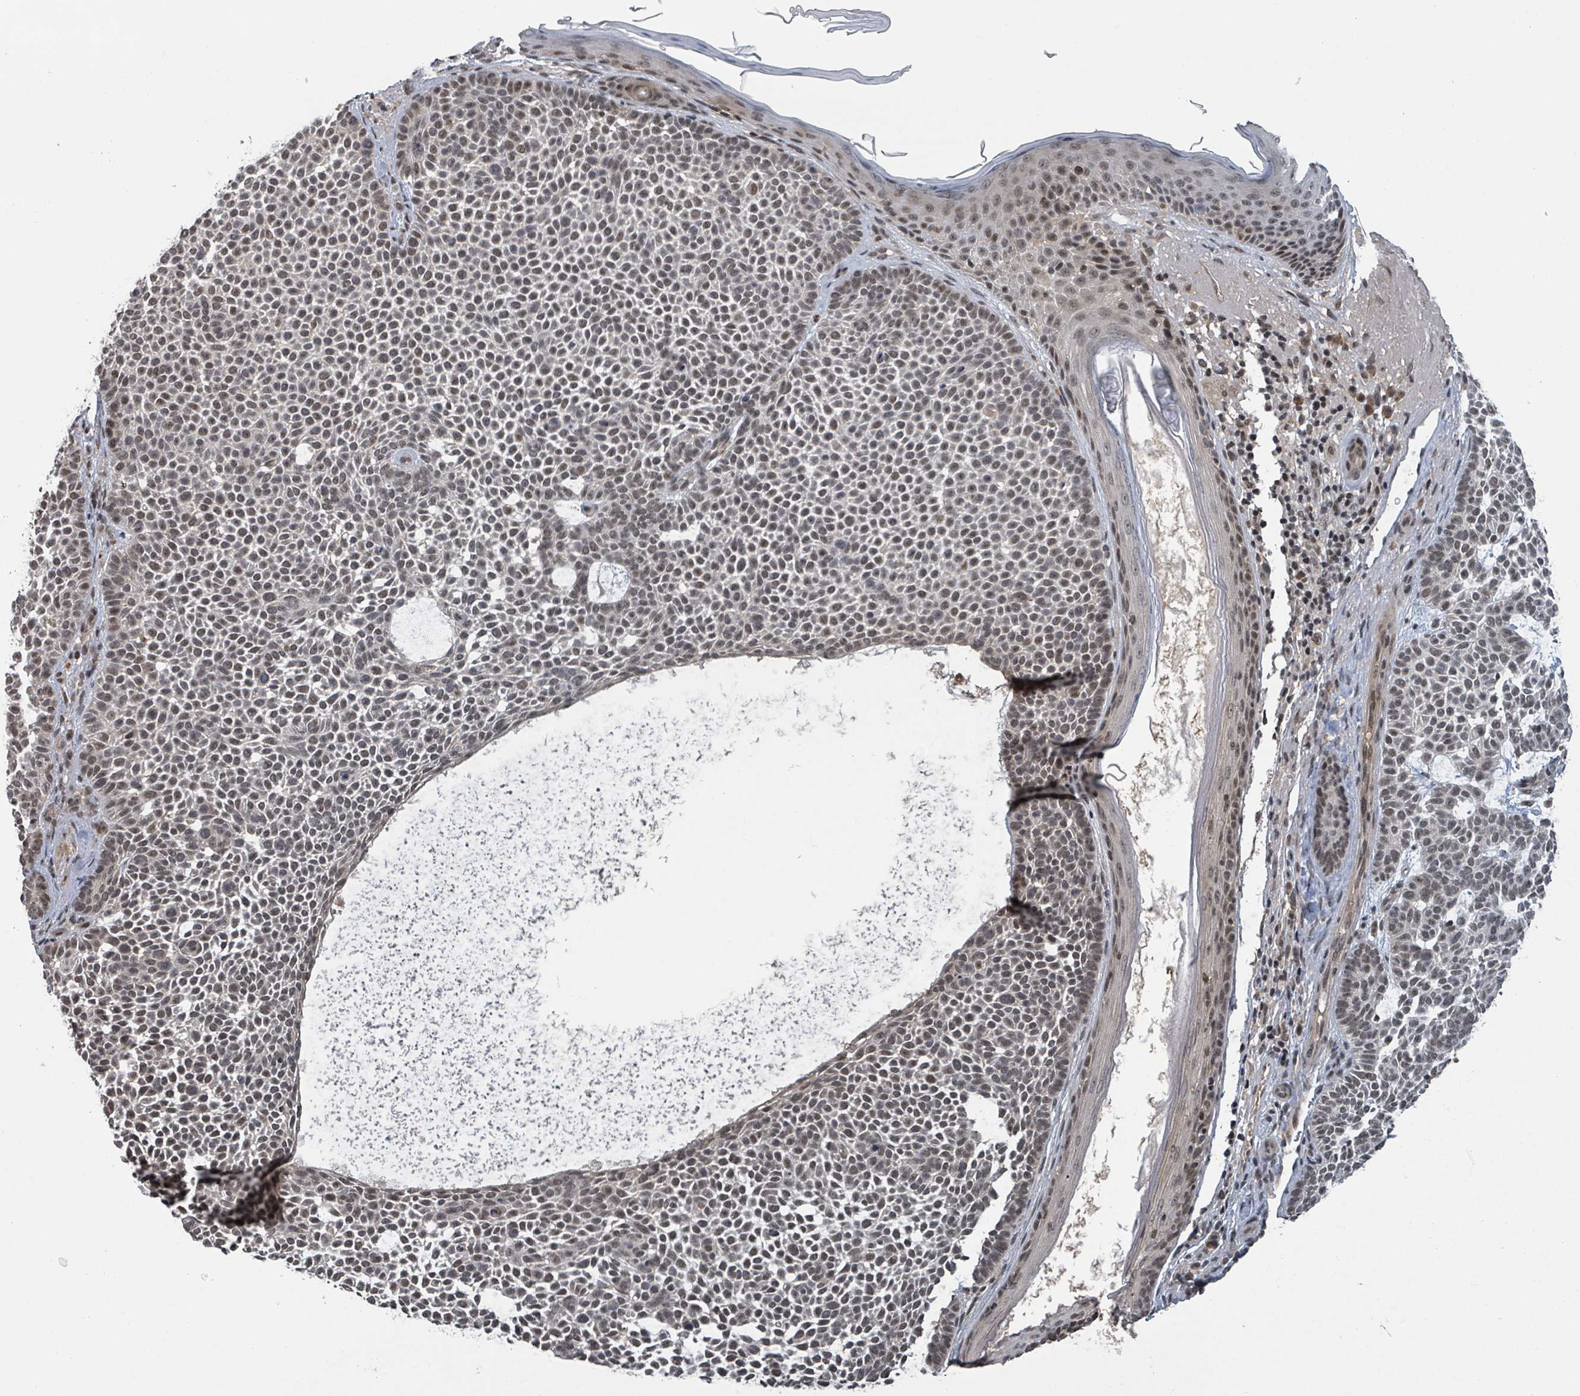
{"staining": {"intensity": "moderate", "quantity": ">75%", "location": "nuclear"}, "tissue": "skin cancer", "cell_type": "Tumor cells", "image_type": "cancer", "snomed": [{"axis": "morphology", "description": "Basal cell carcinoma"}, {"axis": "topography", "description": "Skin"}], "caption": "Immunohistochemistry of human skin basal cell carcinoma demonstrates medium levels of moderate nuclear expression in approximately >75% of tumor cells.", "gene": "ZBTB14", "patient": {"sex": "female", "age": 77}}